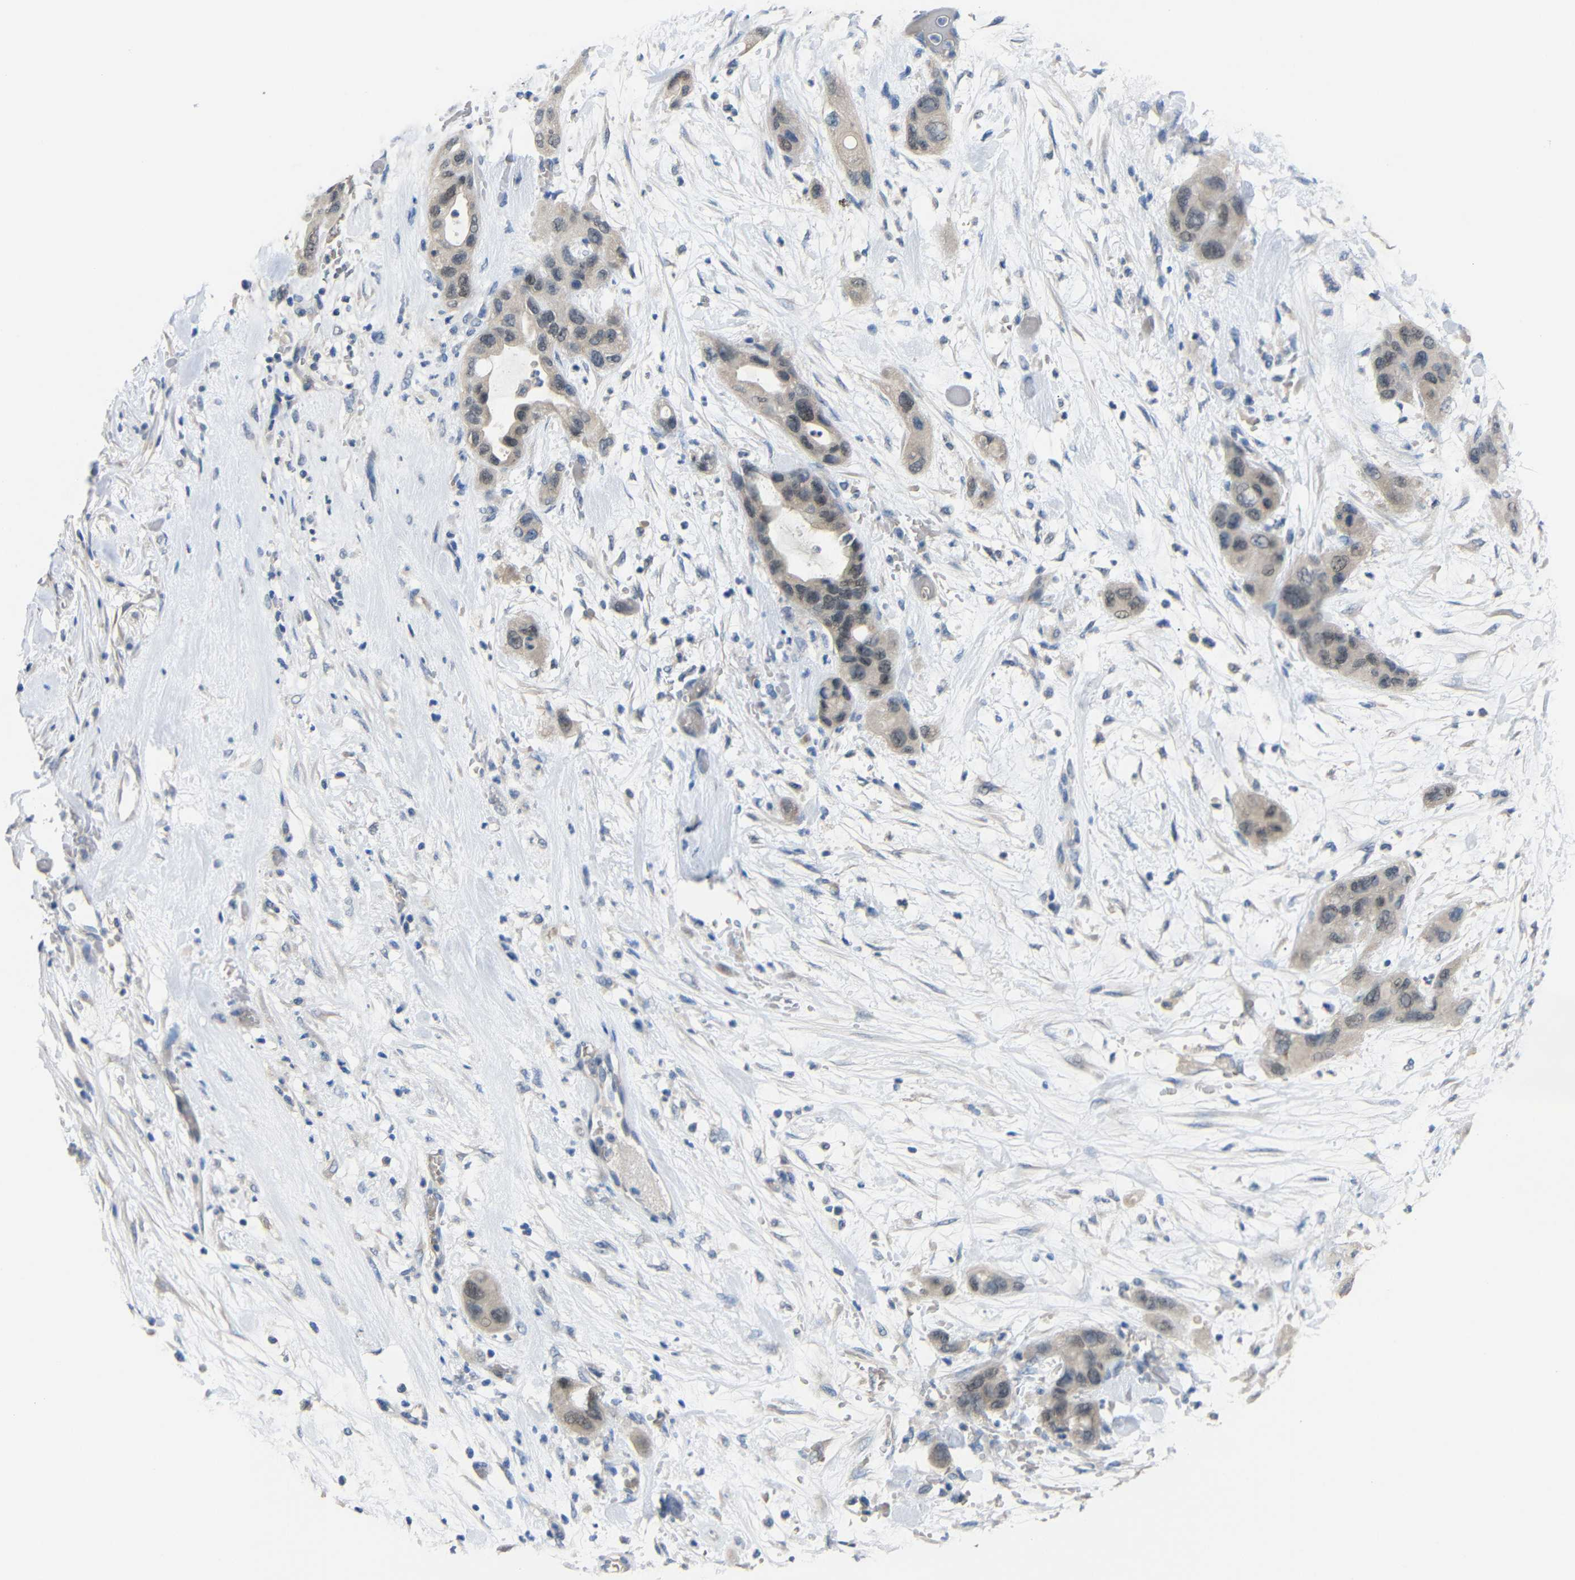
{"staining": {"intensity": "moderate", "quantity": "<25%", "location": "nuclear"}, "tissue": "pancreatic cancer", "cell_type": "Tumor cells", "image_type": "cancer", "snomed": [{"axis": "morphology", "description": "Adenocarcinoma, NOS"}, {"axis": "topography", "description": "Pancreas"}], "caption": "A high-resolution histopathology image shows immunohistochemistry (IHC) staining of pancreatic cancer (adenocarcinoma), which demonstrates moderate nuclear positivity in about <25% of tumor cells.", "gene": "HNF1A", "patient": {"sex": "female", "age": 71}}